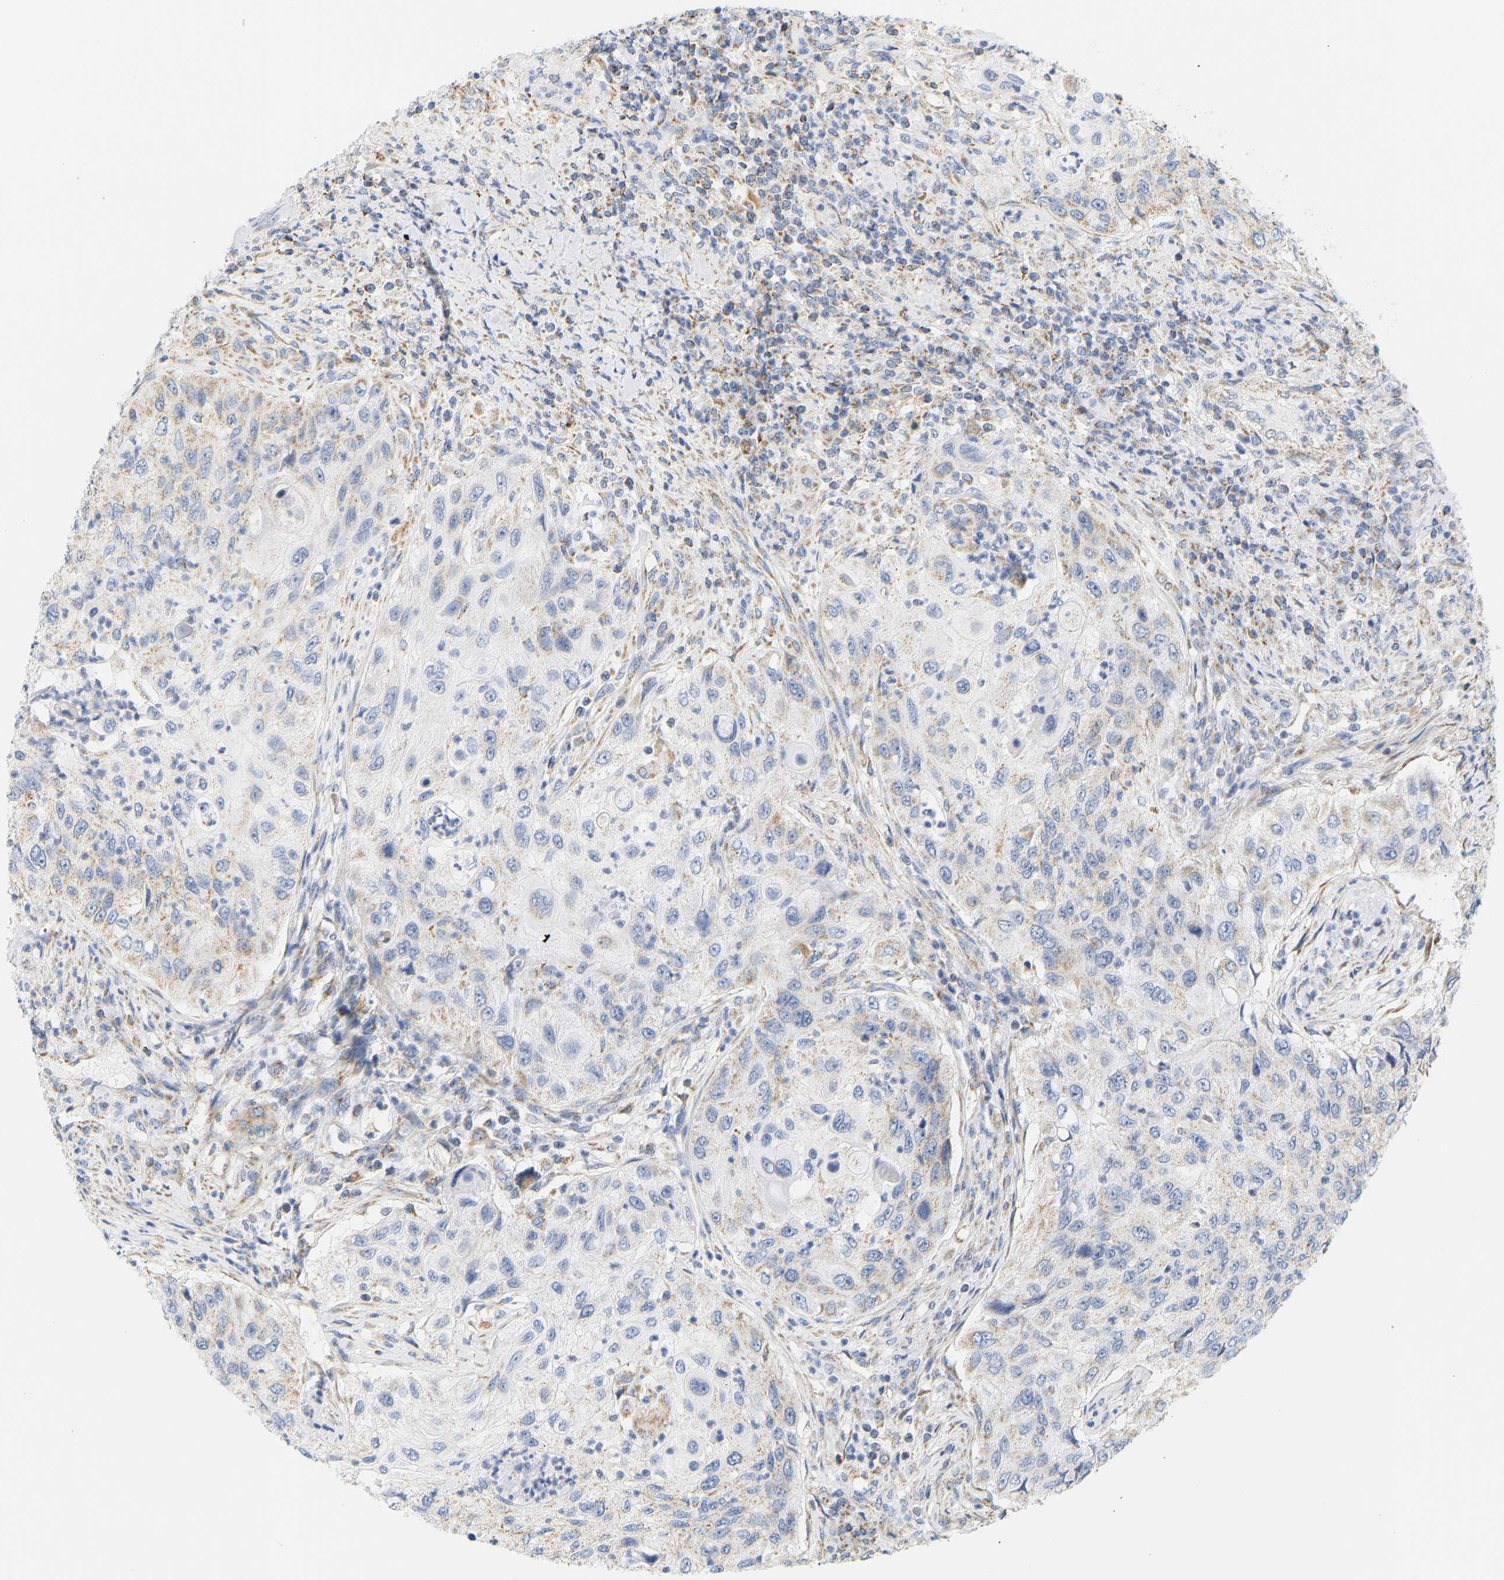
{"staining": {"intensity": "weak", "quantity": "<25%", "location": "cytoplasmic/membranous"}, "tissue": "urothelial cancer", "cell_type": "Tumor cells", "image_type": "cancer", "snomed": [{"axis": "morphology", "description": "Urothelial carcinoma, High grade"}, {"axis": "topography", "description": "Urinary bladder"}], "caption": "Tumor cells show no significant staining in urothelial cancer.", "gene": "GRPEL2", "patient": {"sex": "female", "age": 60}}